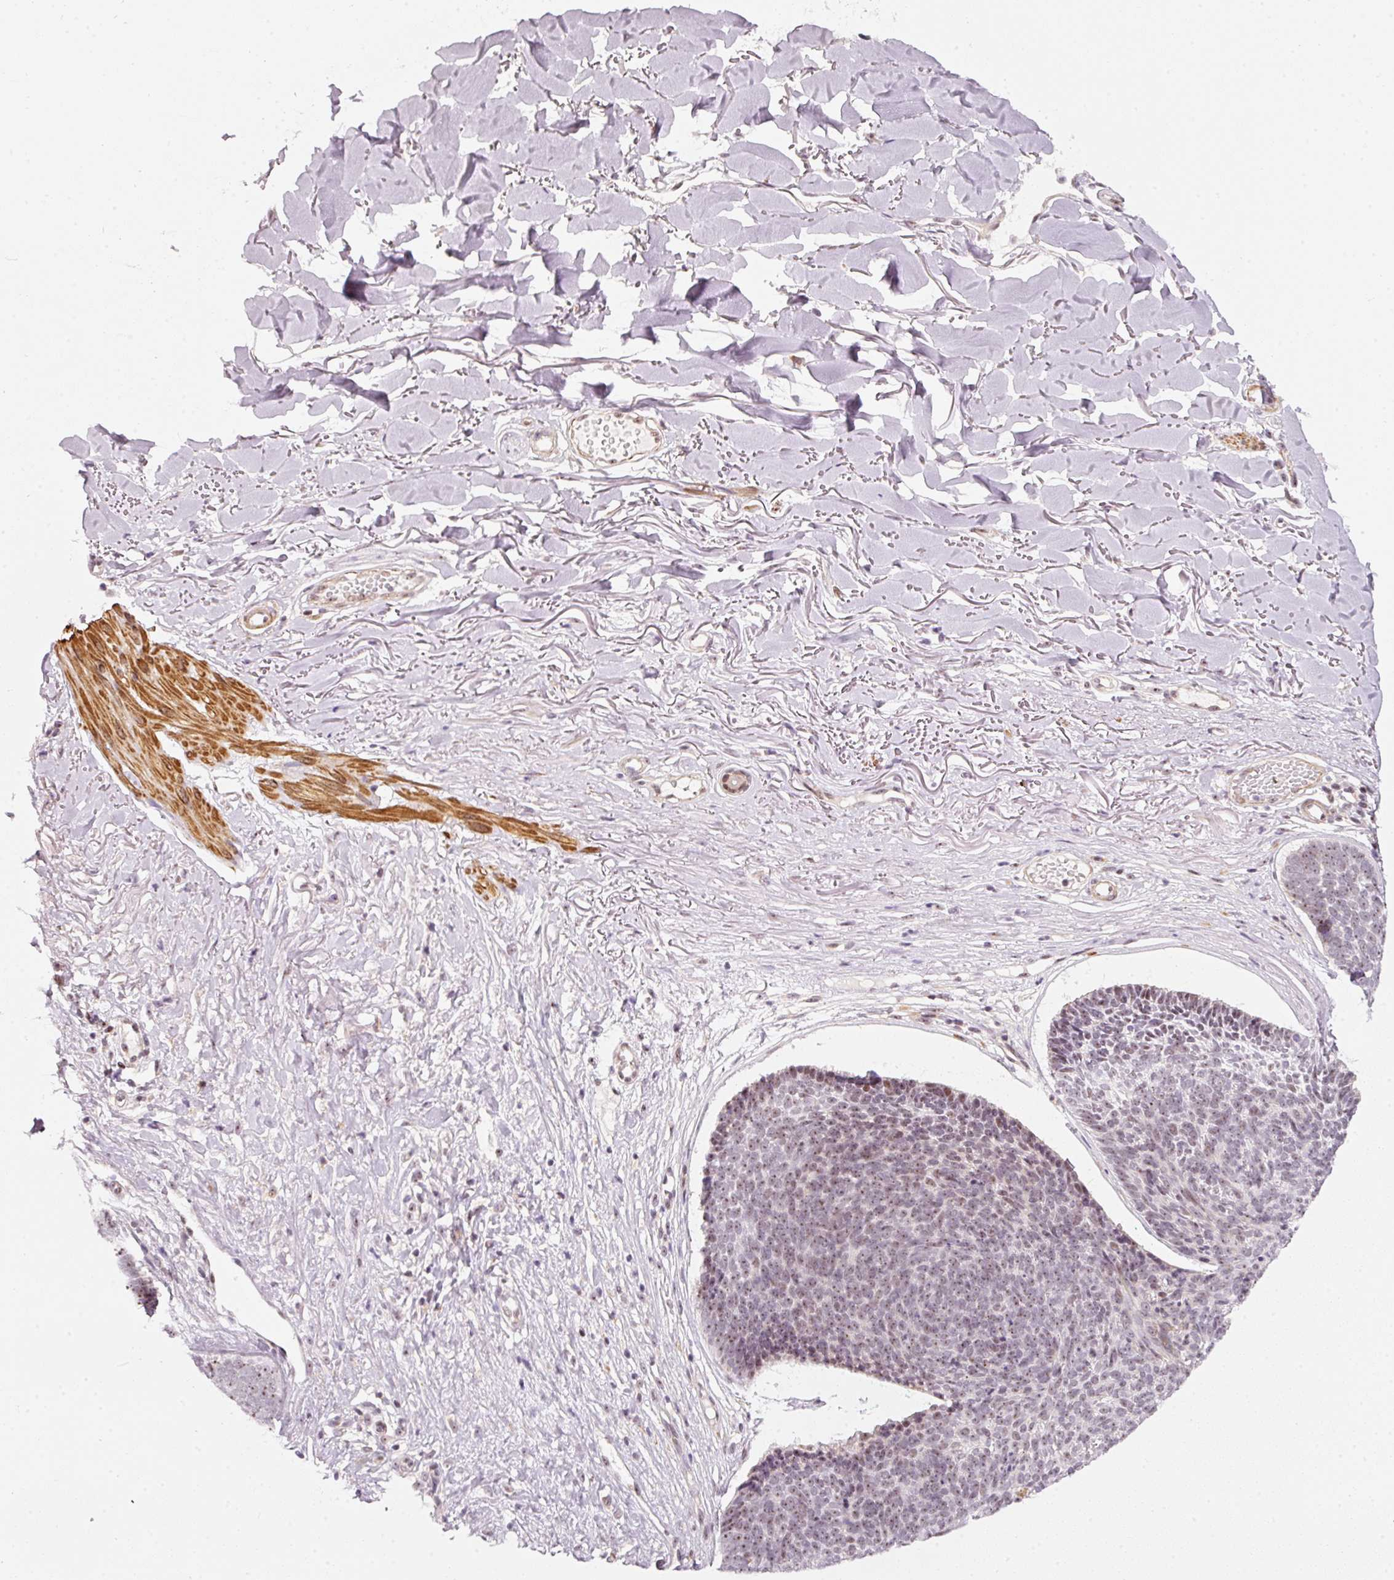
{"staining": {"intensity": "moderate", "quantity": ">75%", "location": "nuclear"}, "tissue": "skin cancer", "cell_type": "Tumor cells", "image_type": "cancer", "snomed": [{"axis": "morphology", "description": "Basal cell carcinoma"}, {"axis": "topography", "description": "Skin"}, {"axis": "topography", "description": "Skin of neck"}, {"axis": "topography", "description": "Skin of shoulder"}, {"axis": "topography", "description": "Skin of back"}], "caption": "Skin cancer stained with a protein marker demonstrates moderate staining in tumor cells.", "gene": "MXRA8", "patient": {"sex": "male", "age": 80}}